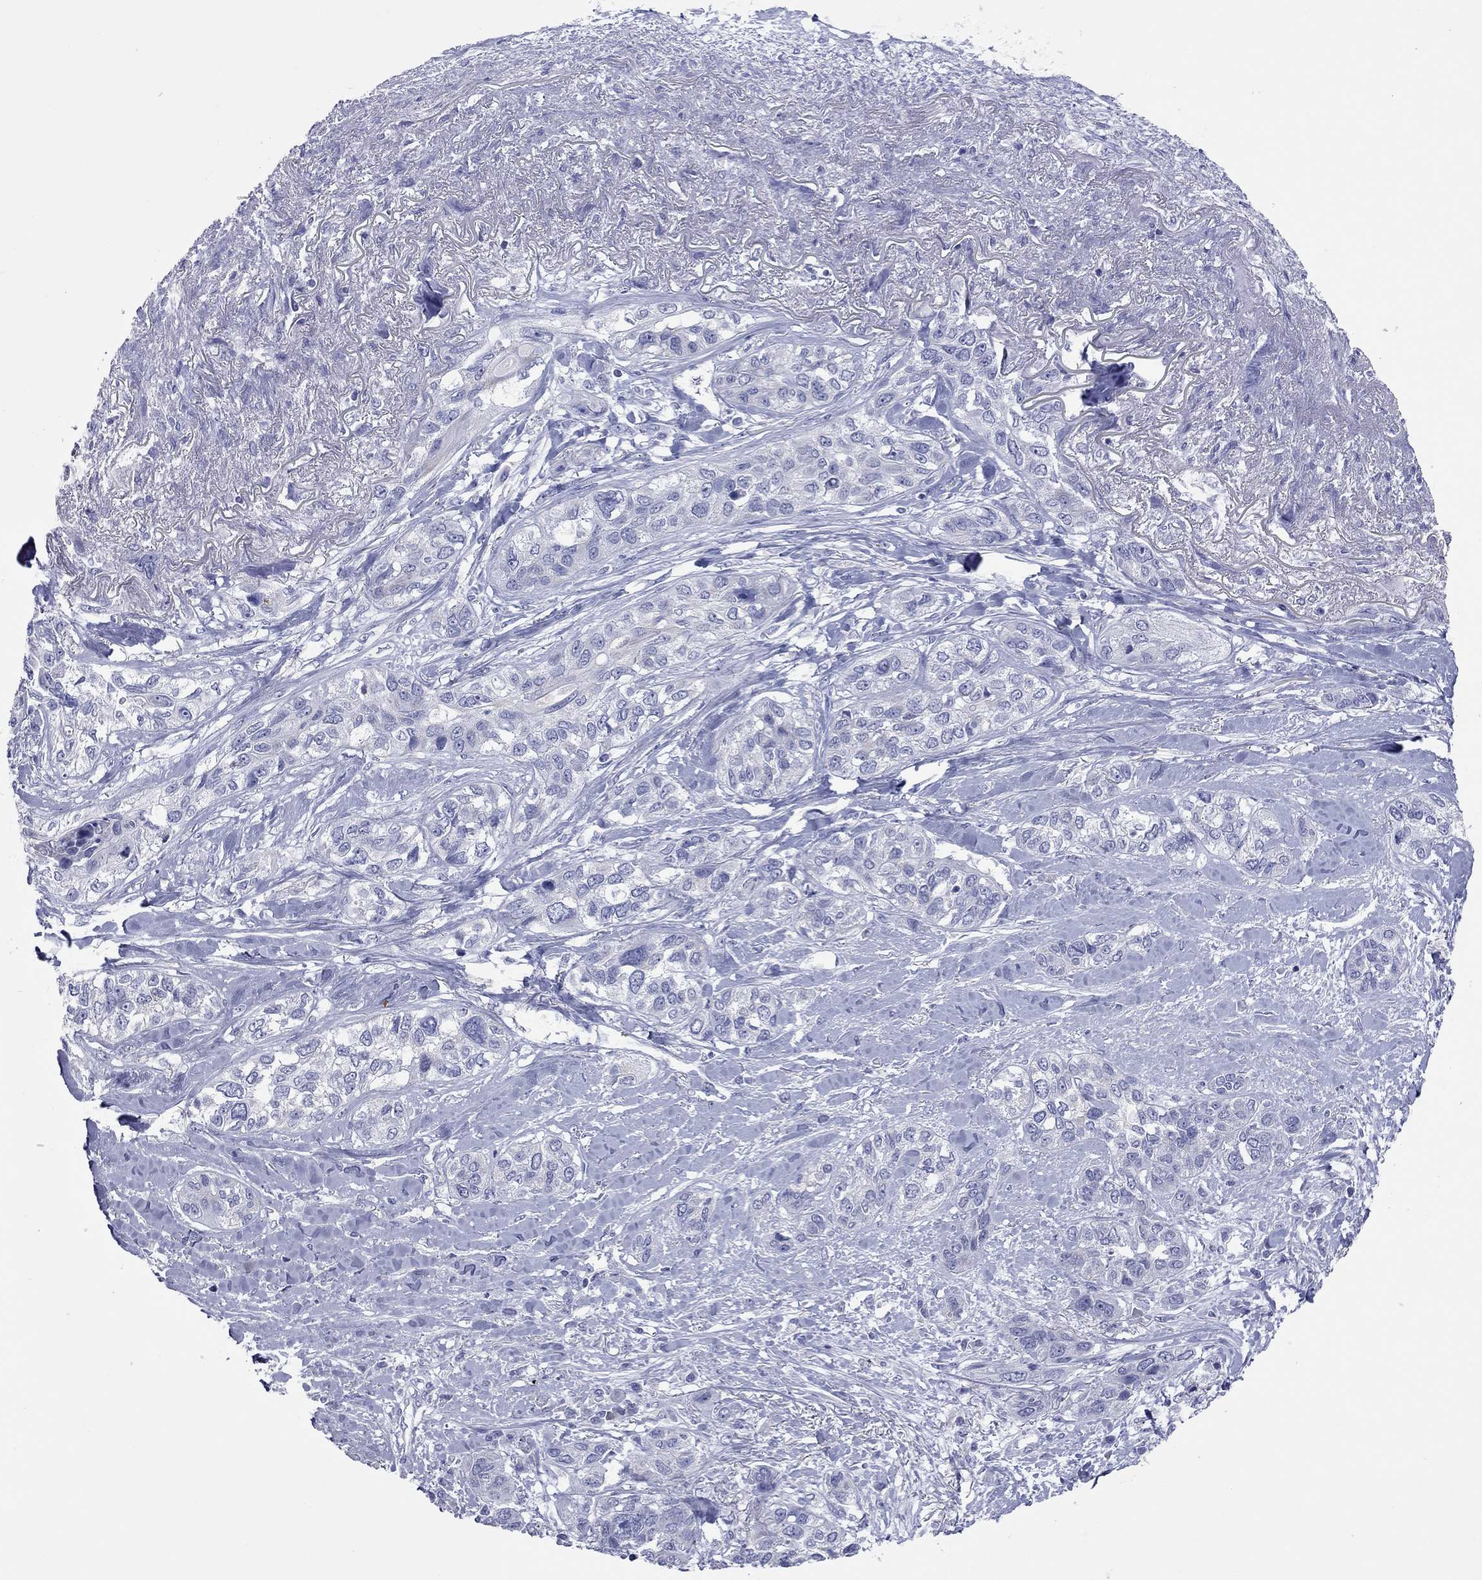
{"staining": {"intensity": "negative", "quantity": "none", "location": "none"}, "tissue": "lung cancer", "cell_type": "Tumor cells", "image_type": "cancer", "snomed": [{"axis": "morphology", "description": "Squamous cell carcinoma, NOS"}, {"axis": "topography", "description": "Lung"}], "caption": "Immunohistochemistry (IHC) image of neoplastic tissue: lung squamous cell carcinoma stained with DAB (3,3'-diaminobenzidine) reveals no significant protein staining in tumor cells.", "gene": "VSIG10", "patient": {"sex": "female", "age": 70}}